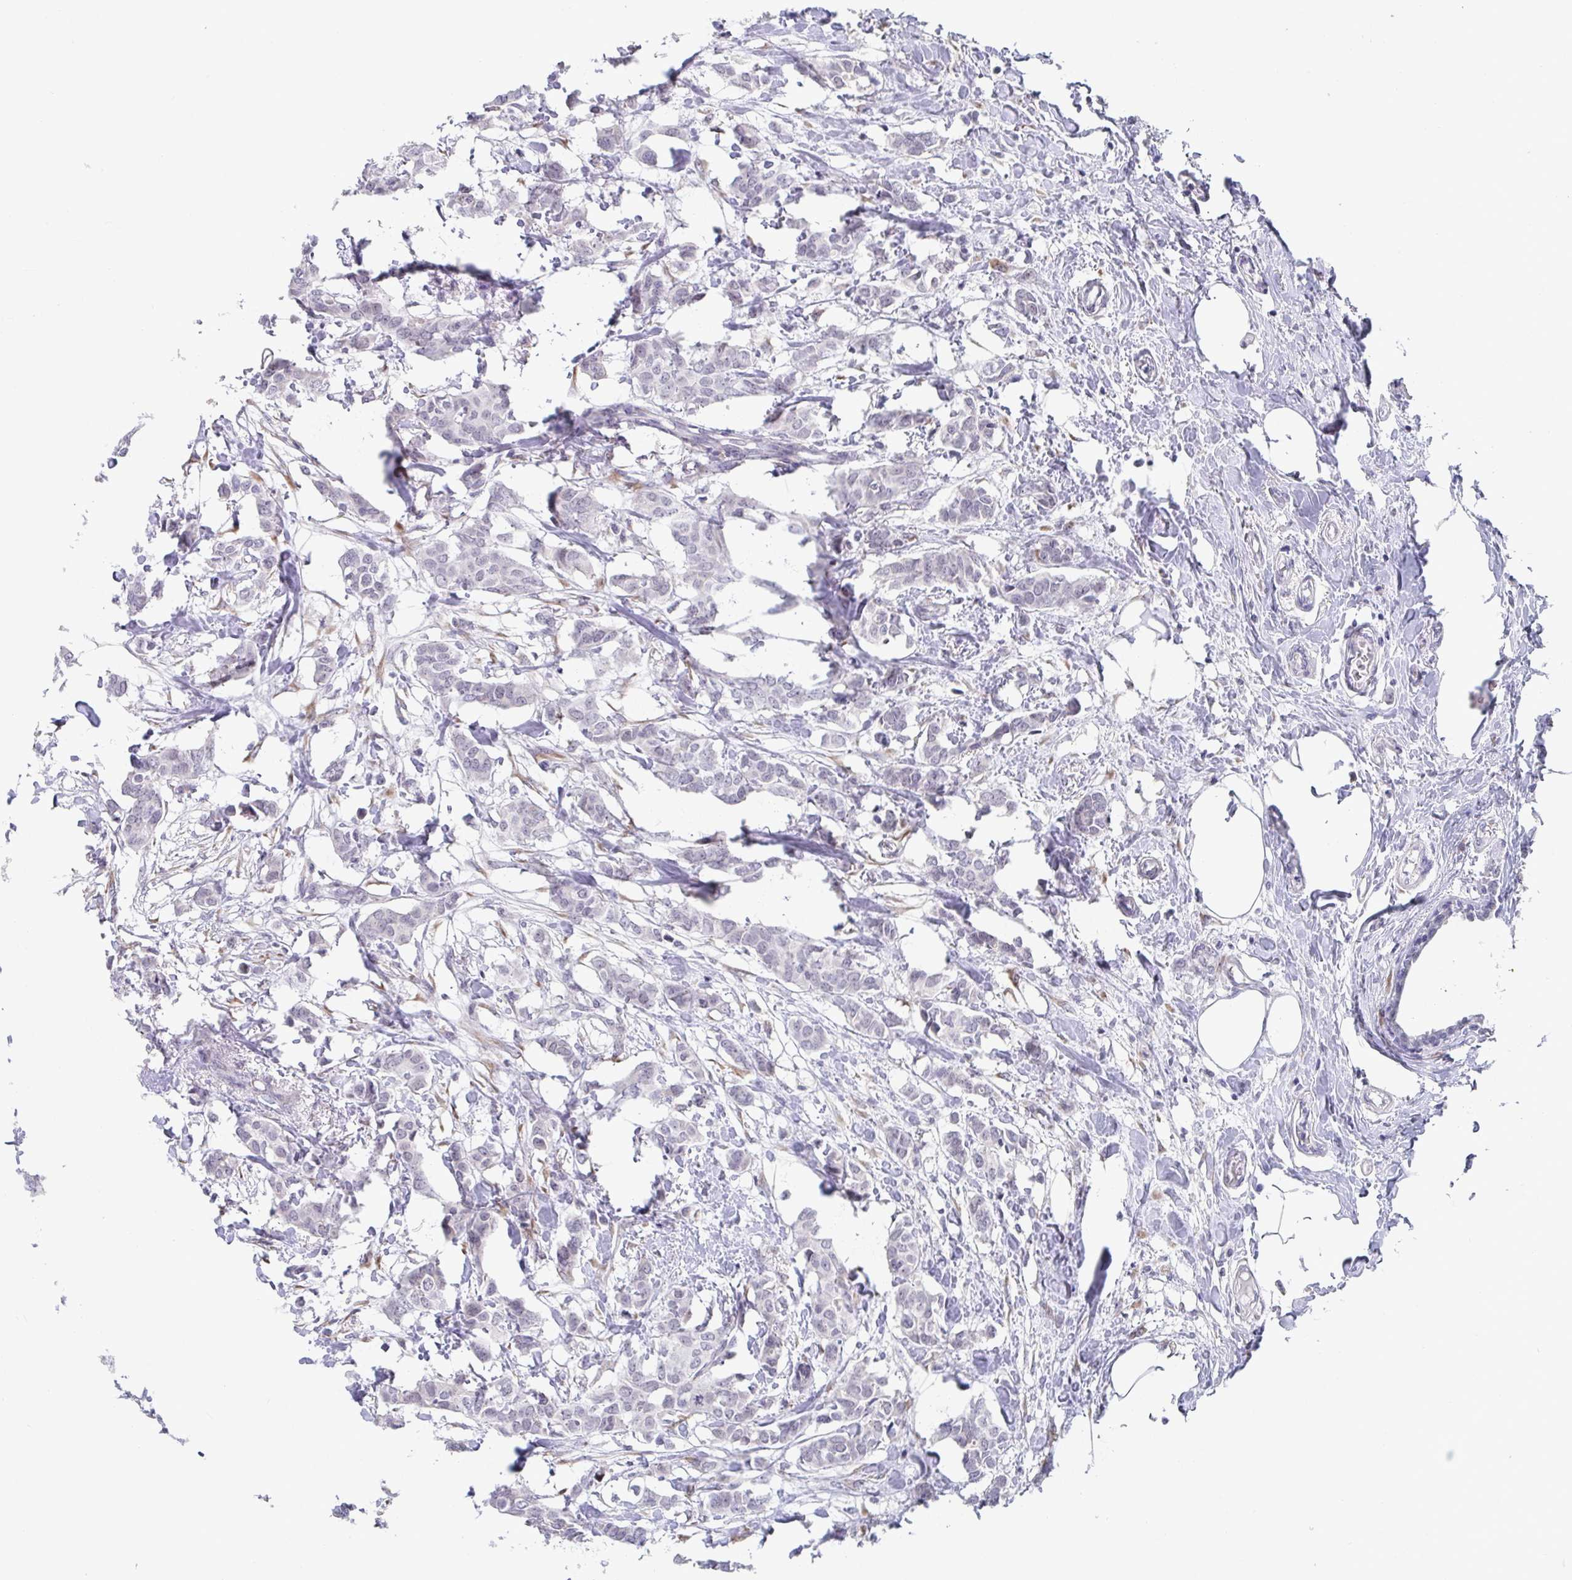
{"staining": {"intensity": "negative", "quantity": "none", "location": "none"}, "tissue": "breast cancer", "cell_type": "Tumor cells", "image_type": "cancer", "snomed": [{"axis": "morphology", "description": "Duct carcinoma"}, {"axis": "topography", "description": "Breast"}], "caption": "Immunohistochemical staining of invasive ductal carcinoma (breast) shows no significant staining in tumor cells.", "gene": "WDR72", "patient": {"sex": "female", "age": 62}}